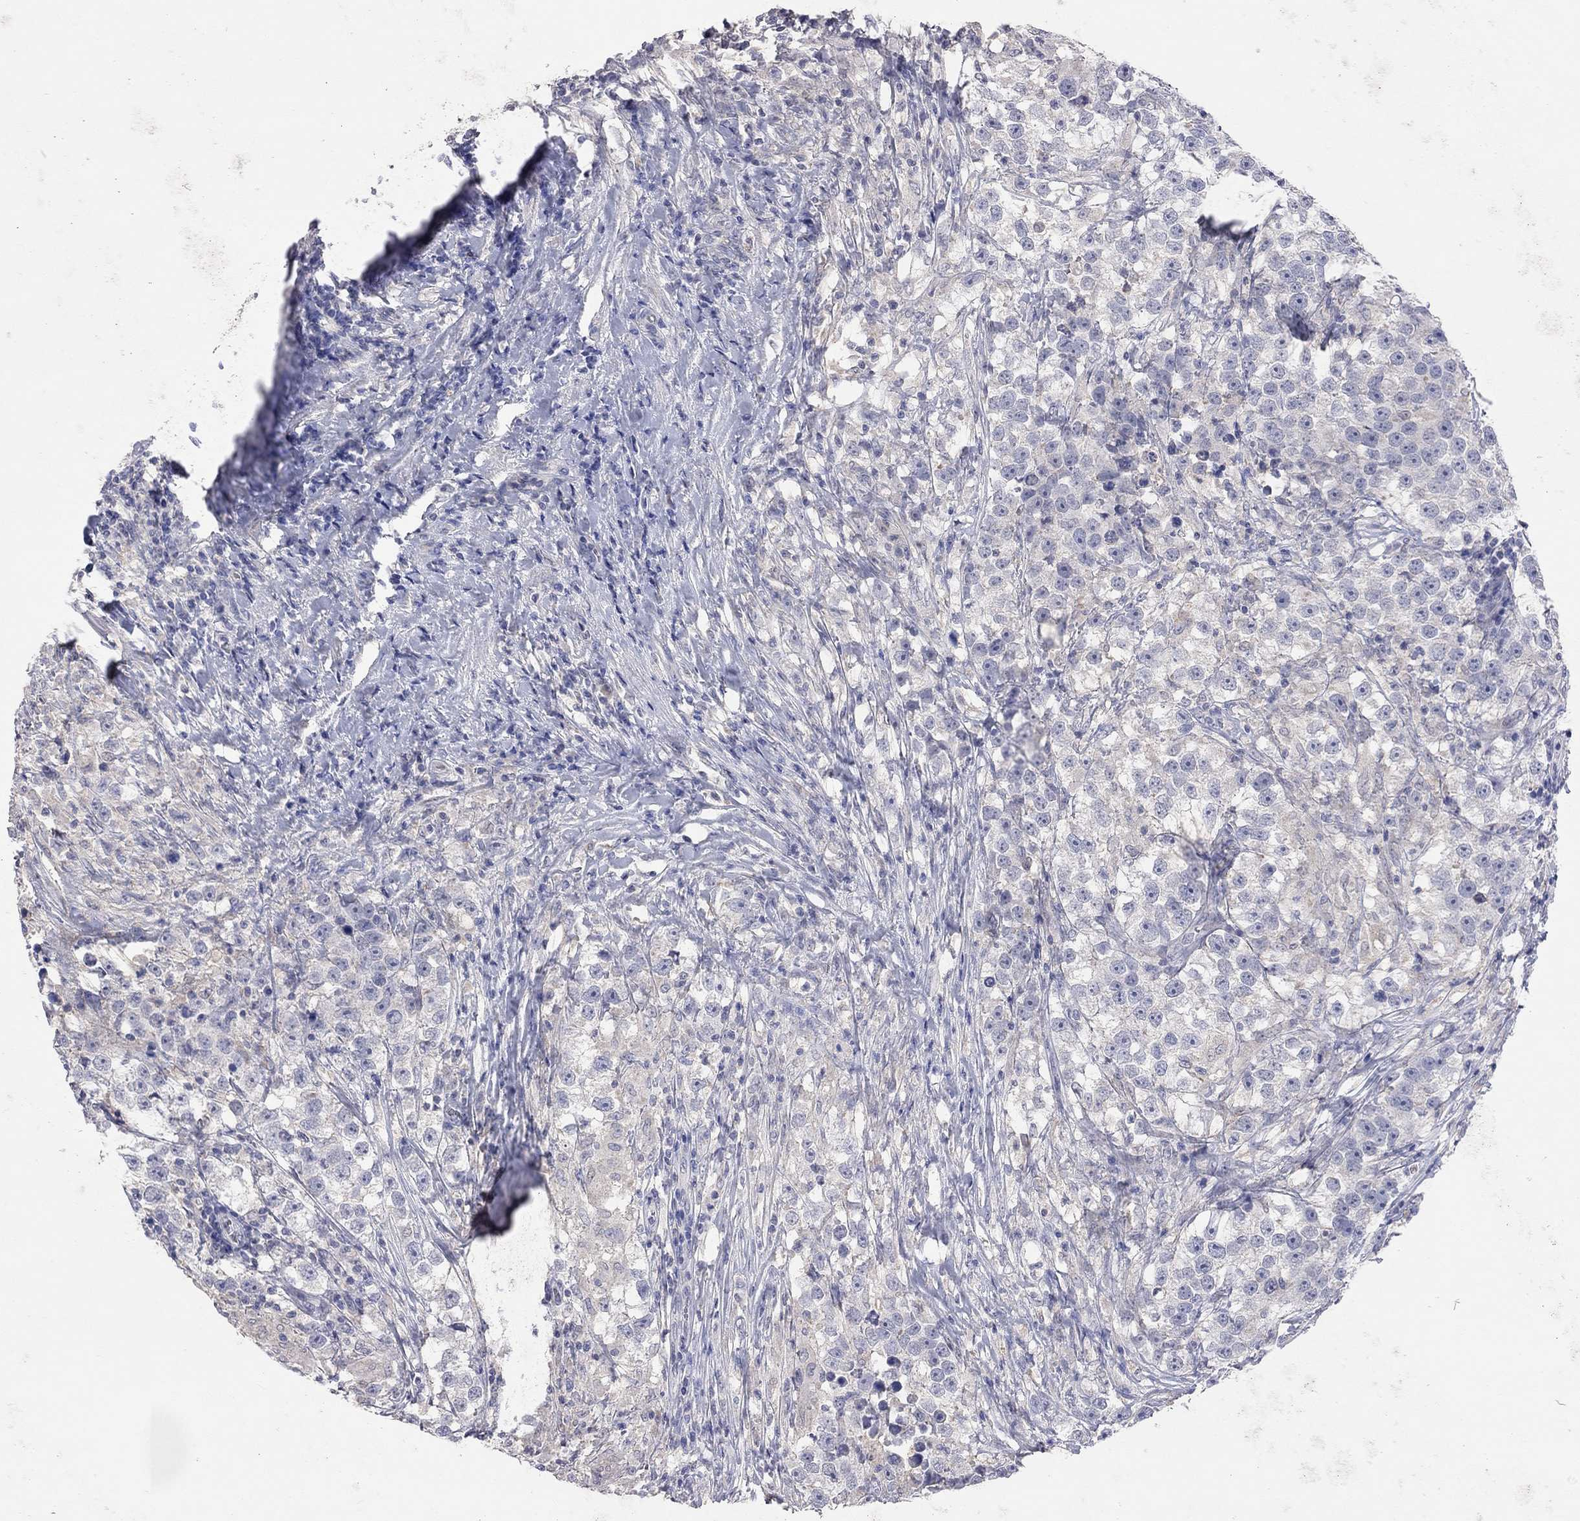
{"staining": {"intensity": "negative", "quantity": "none", "location": "none"}, "tissue": "testis cancer", "cell_type": "Tumor cells", "image_type": "cancer", "snomed": [{"axis": "morphology", "description": "Seminoma, NOS"}, {"axis": "topography", "description": "Testis"}], "caption": "The IHC photomicrograph has no significant positivity in tumor cells of testis seminoma tissue. (Immunohistochemistry (ihc), brightfield microscopy, high magnification).", "gene": "MMP13", "patient": {"sex": "male", "age": 46}}